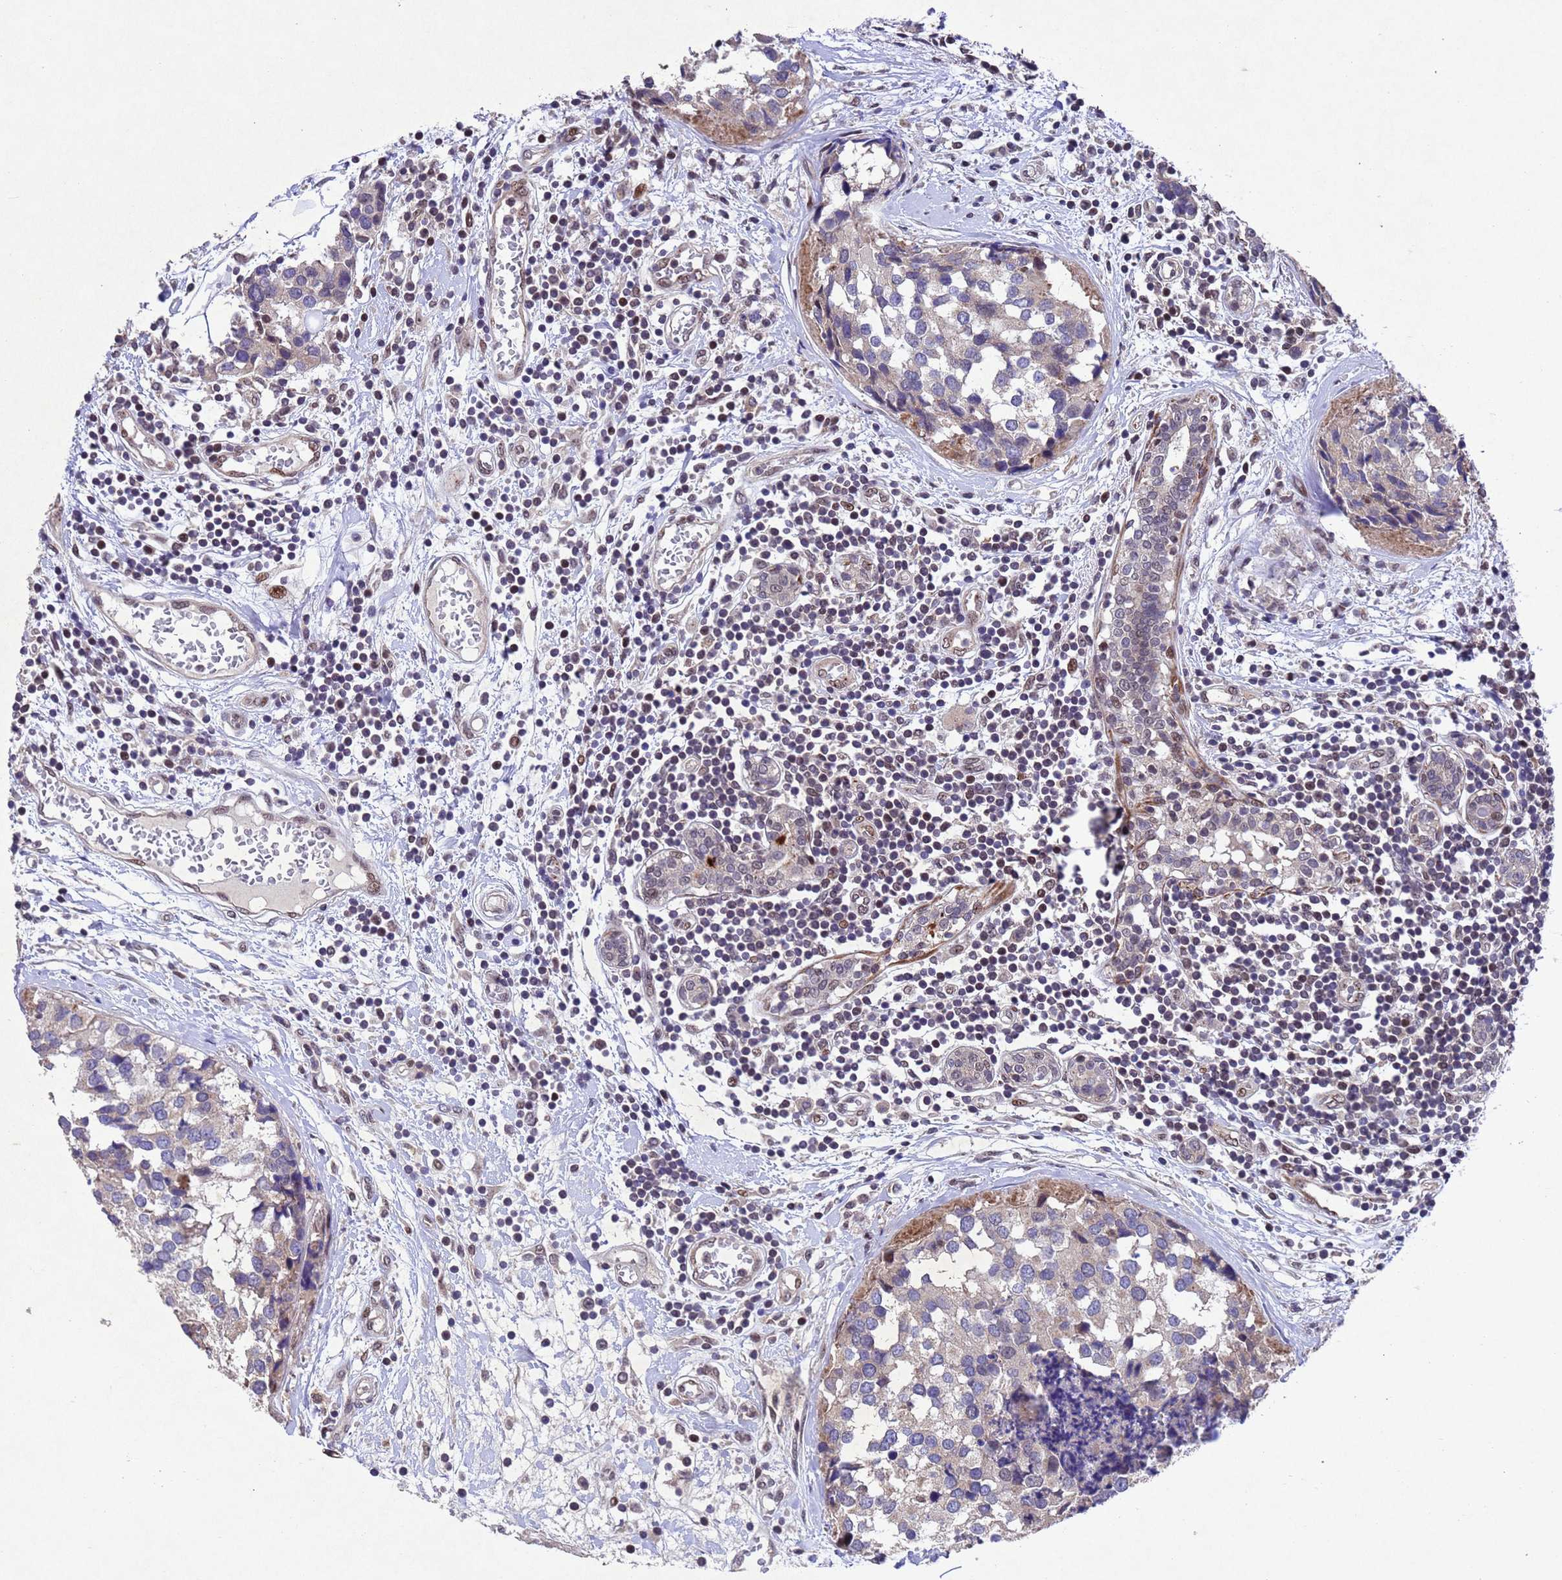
{"staining": {"intensity": "weak", "quantity": "<25%", "location": "cytoplasmic/membranous"}, "tissue": "breast cancer", "cell_type": "Tumor cells", "image_type": "cancer", "snomed": [{"axis": "morphology", "description": "Lobular carcinoma"}, {"axis": "topography", "description": "Breast"}], "caption": "Breast lobular carcinoma was stained to show a protein in brown. There is no significant positivity in tumor cells. (Immunohistochemistry, brightfield microscopy, high magnification).", "gene": "TBK1", "patient": {"sex": "female", "age": 59}}